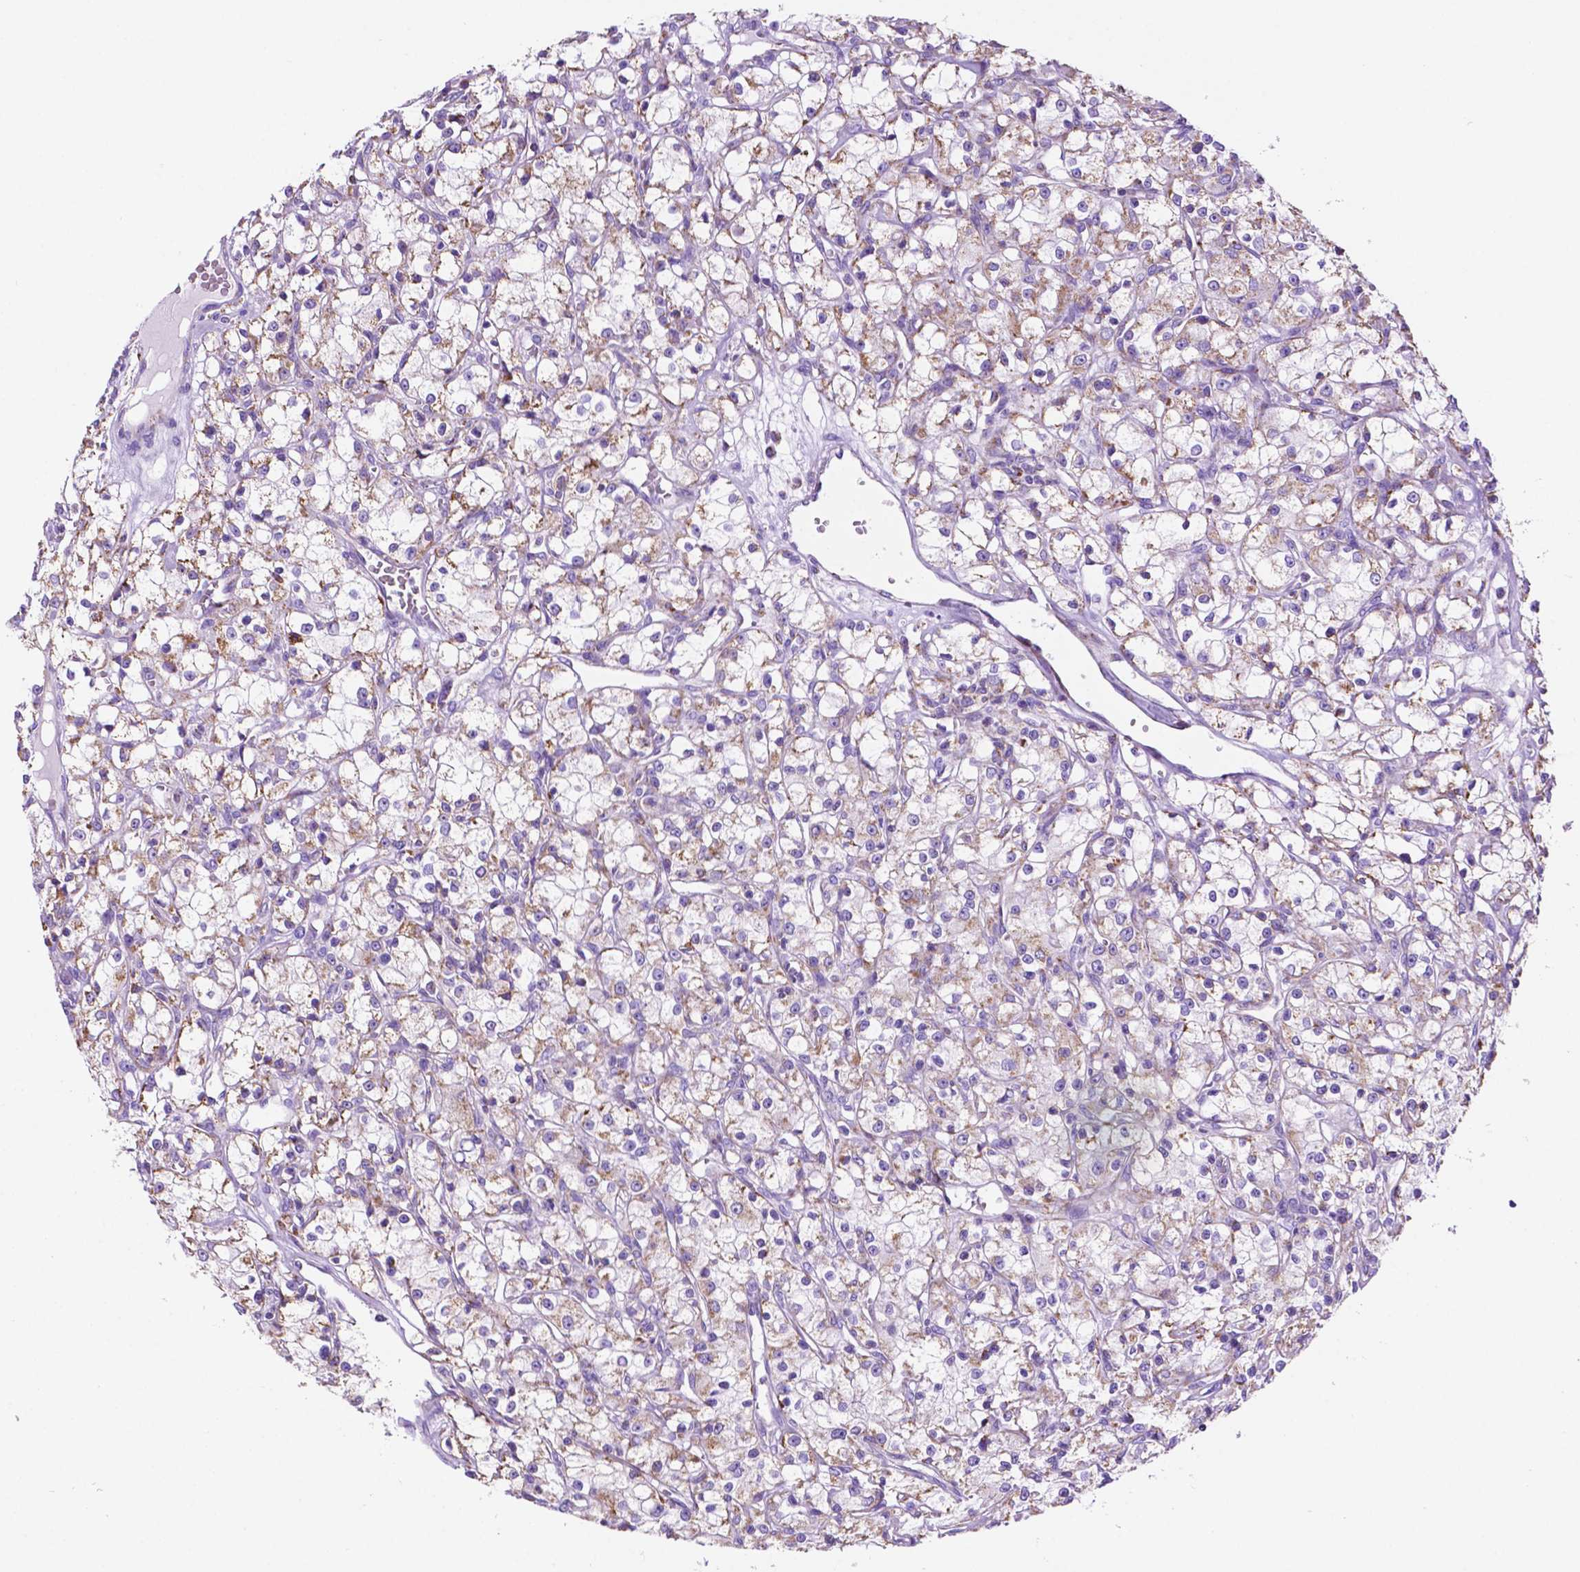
{"staining": {"intensity": "weak", "quantity": "25%-75%", "location": "cytoplasmic/membranous"}, "tissue": "renal cancer", "cell_type": "Tumor cells", "image_type": "cancer", "snomed": [{"axis": "morphology", "description": "Adenocarcinoma, NOS"}, {"axis": "topography", "description": "Kidney"}], "caption": "IHC (DAB (3,3'-diaminobenzidine)) staining of human renal cancer (adenocarcinoma) reveals weak cytoplasmic/membranous protein staining in about 25%-75% of tumor cells.", "gene": "GDPD5", "patient": {"sex": "female", "age": 59}}